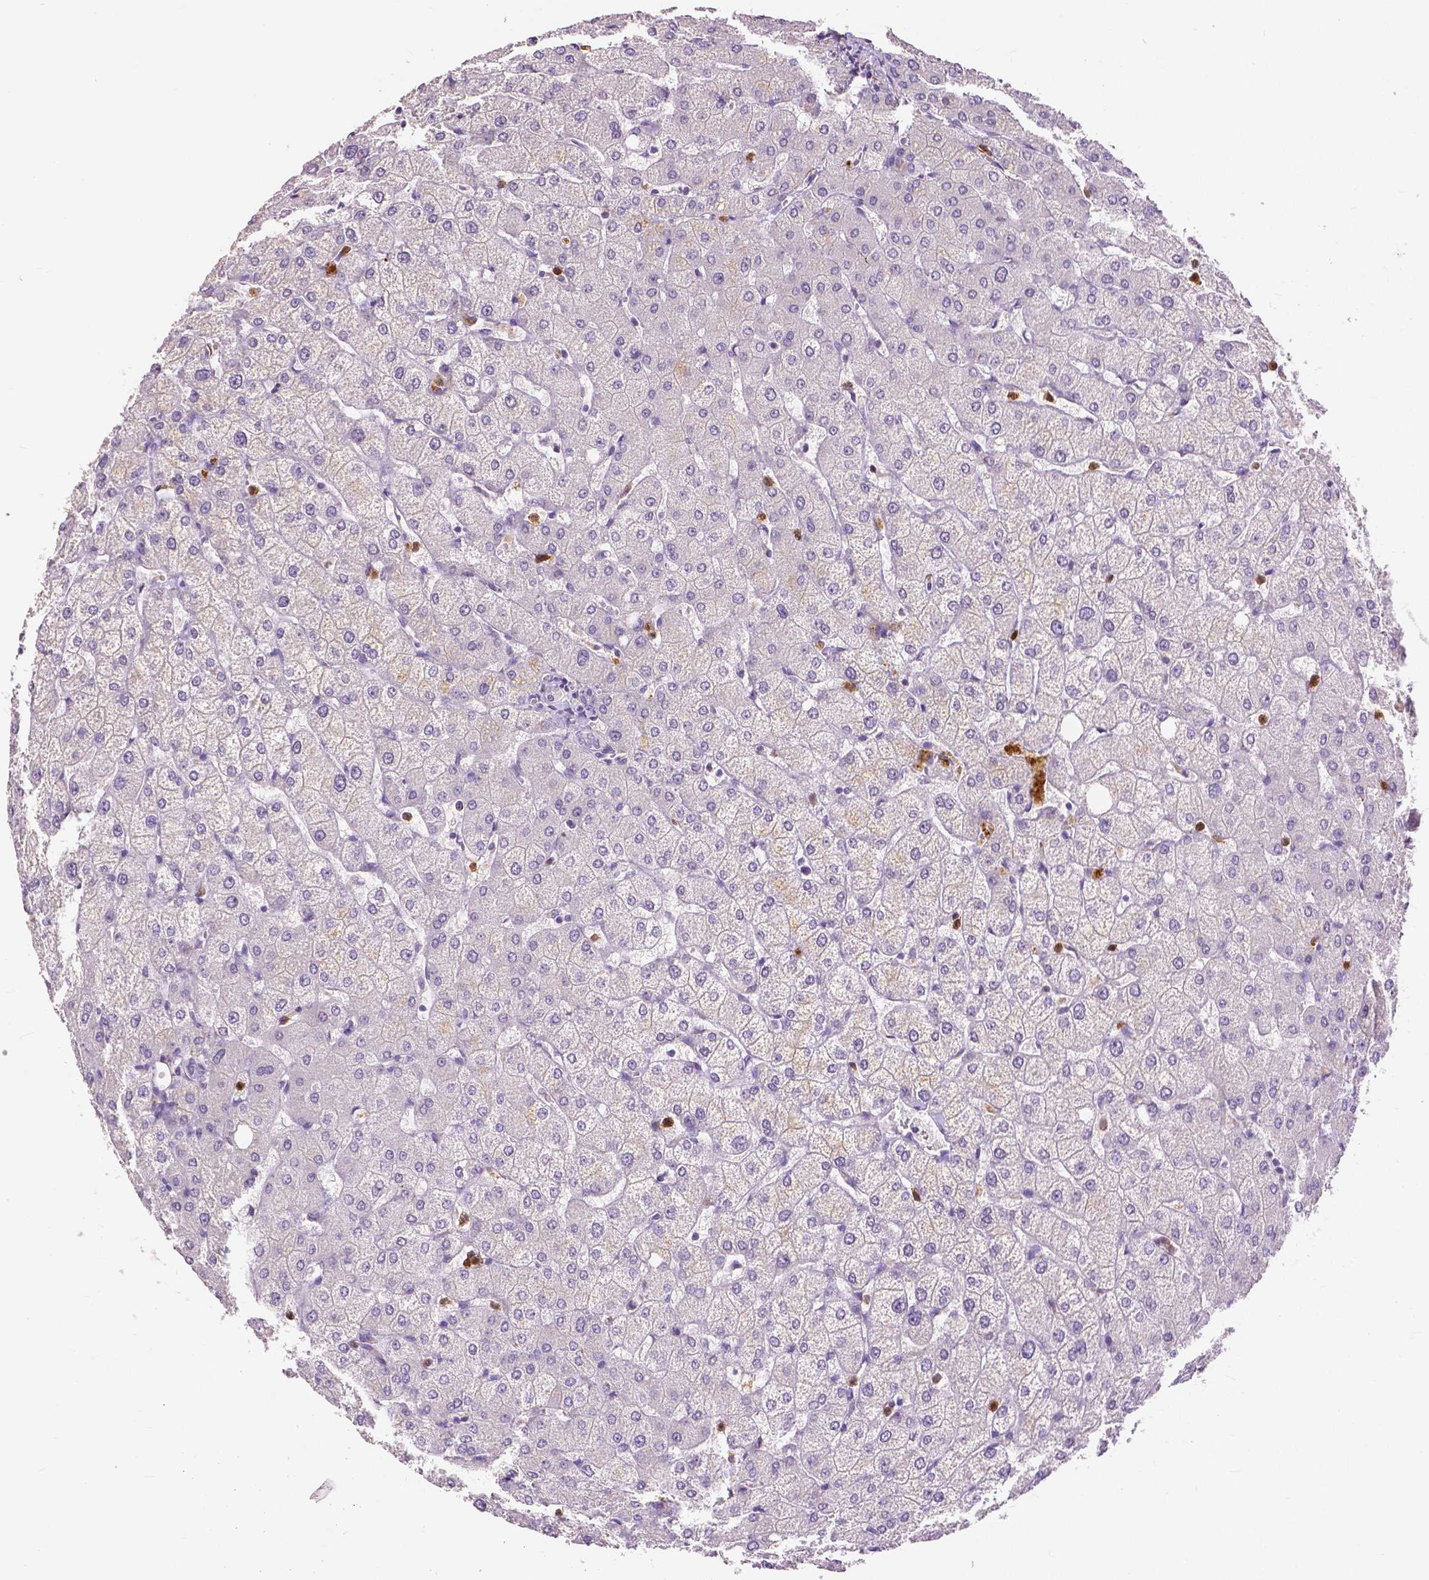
{"staining": {"intensity": "negative", "quantity": "none", "location": "none"}, "tissue": "liver", "cell_type": "Cholangiocytes", "image_type": "normal", "snomed": [{"axis": "morphology", "description": "Normal tissue, NOS"}, {"axis": "topography", "description": "Liver"}], "caption": "This is a histopathology image of immunohistochemistry (IHC) staining of benign liver, which shows no expression in cholangiocytes.", "gene": "CXCR2", "patient": {"sex": "female", "age": 54}}